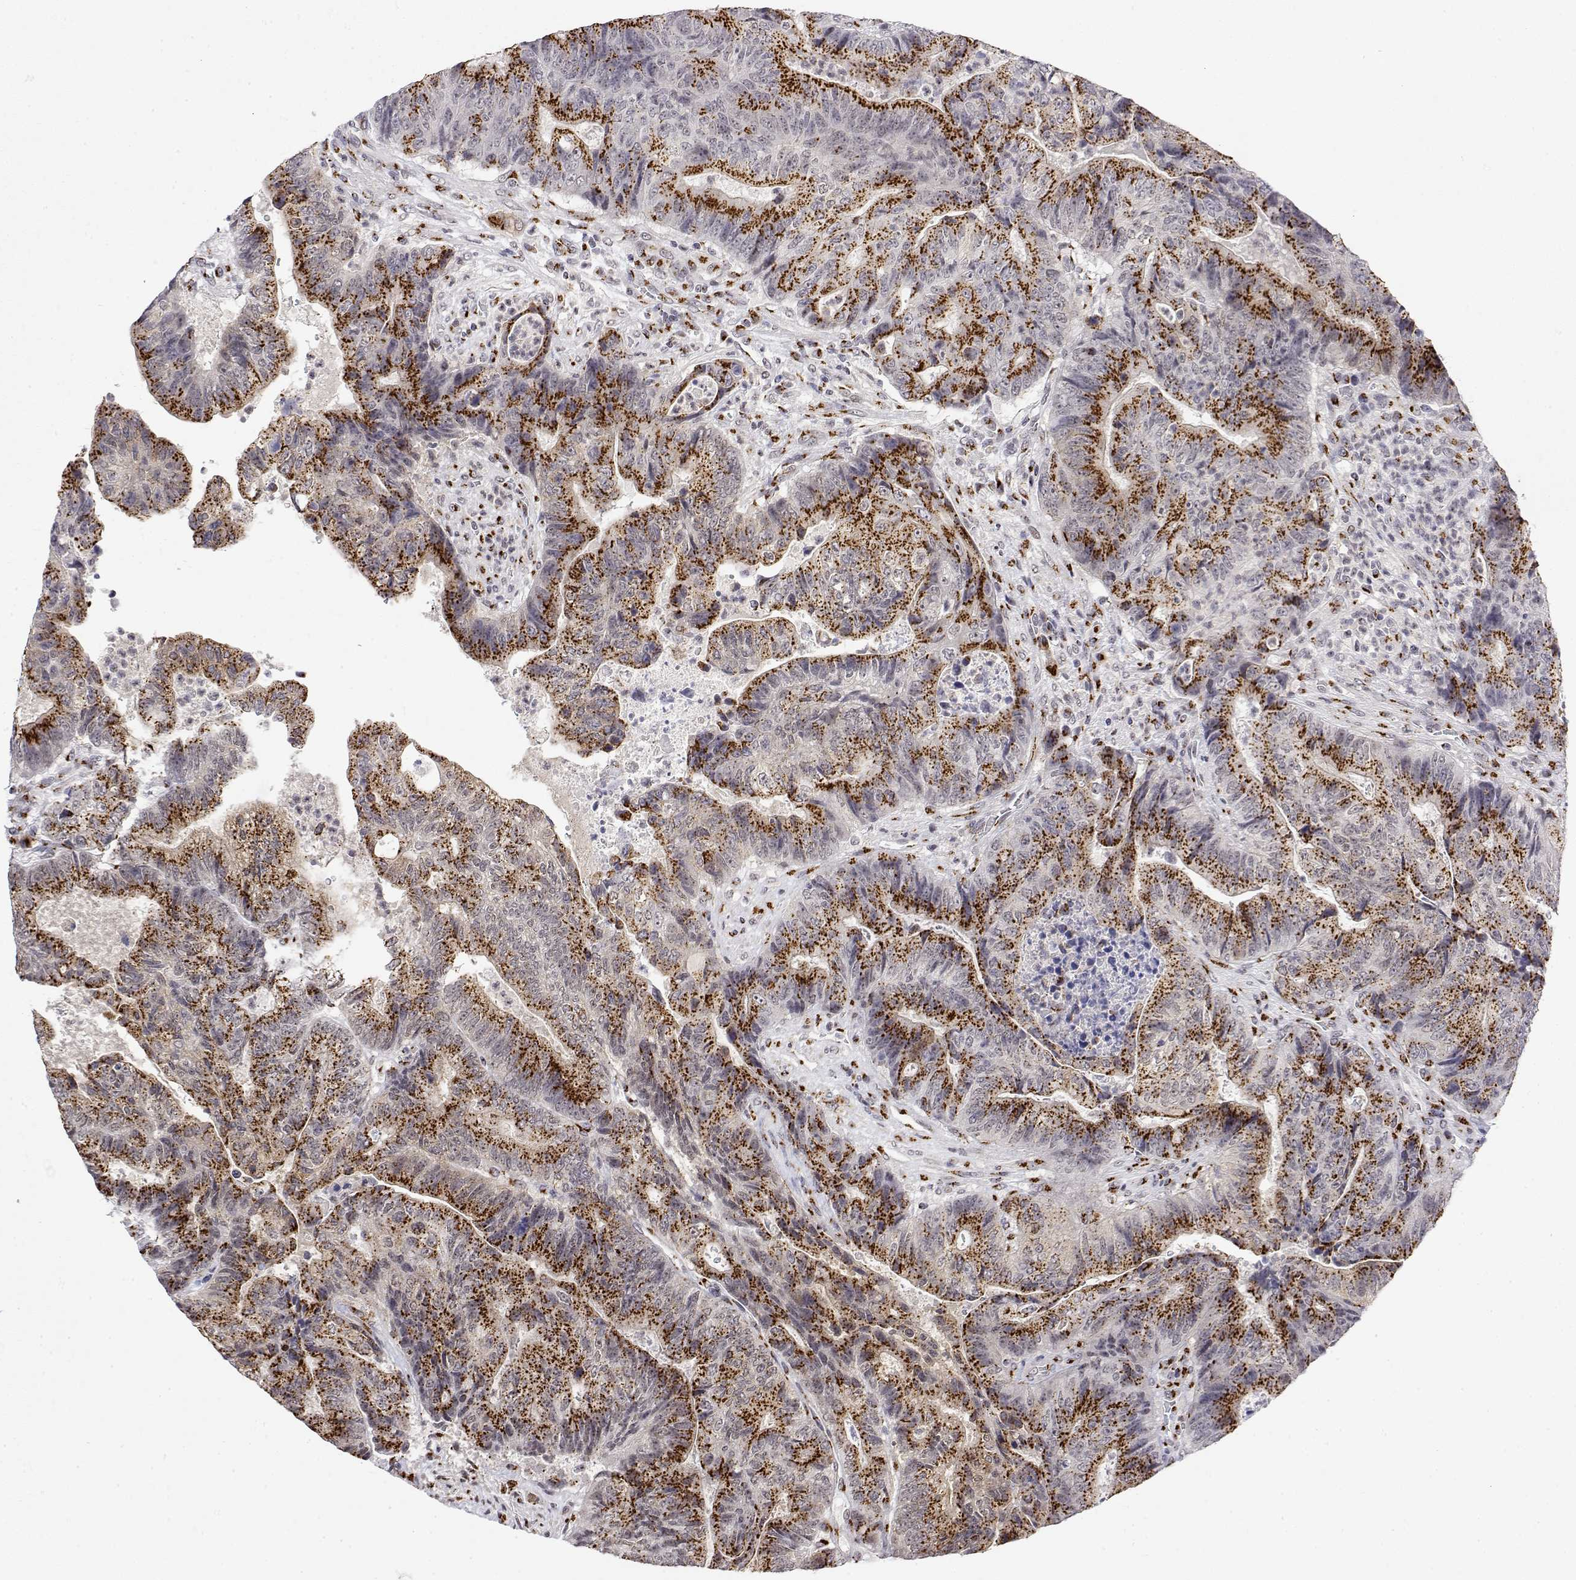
{"staining": {"intensity": "negative", "quantity": "none", "location": "none"}, "tissue": "colorectal cancer", "cell_type": "Tumor cells", "image_type": "cancer", "snomed": [{"axis": "morphology", "description": "Normal tissue, NOS"}, {"axis": "morphology", "description": "Adenocarcinoma, NOS"}, {"axis": "topography", "description": "Colon"}], "caption": "High power microscopy photomicrograph of an immunohistochemistry micrograph of adenocarcinoma (colorectal), revealing no significant staining in tumor cells.", "gene": "YIPF3", "patient": {"sex": "female", "age": 48}}